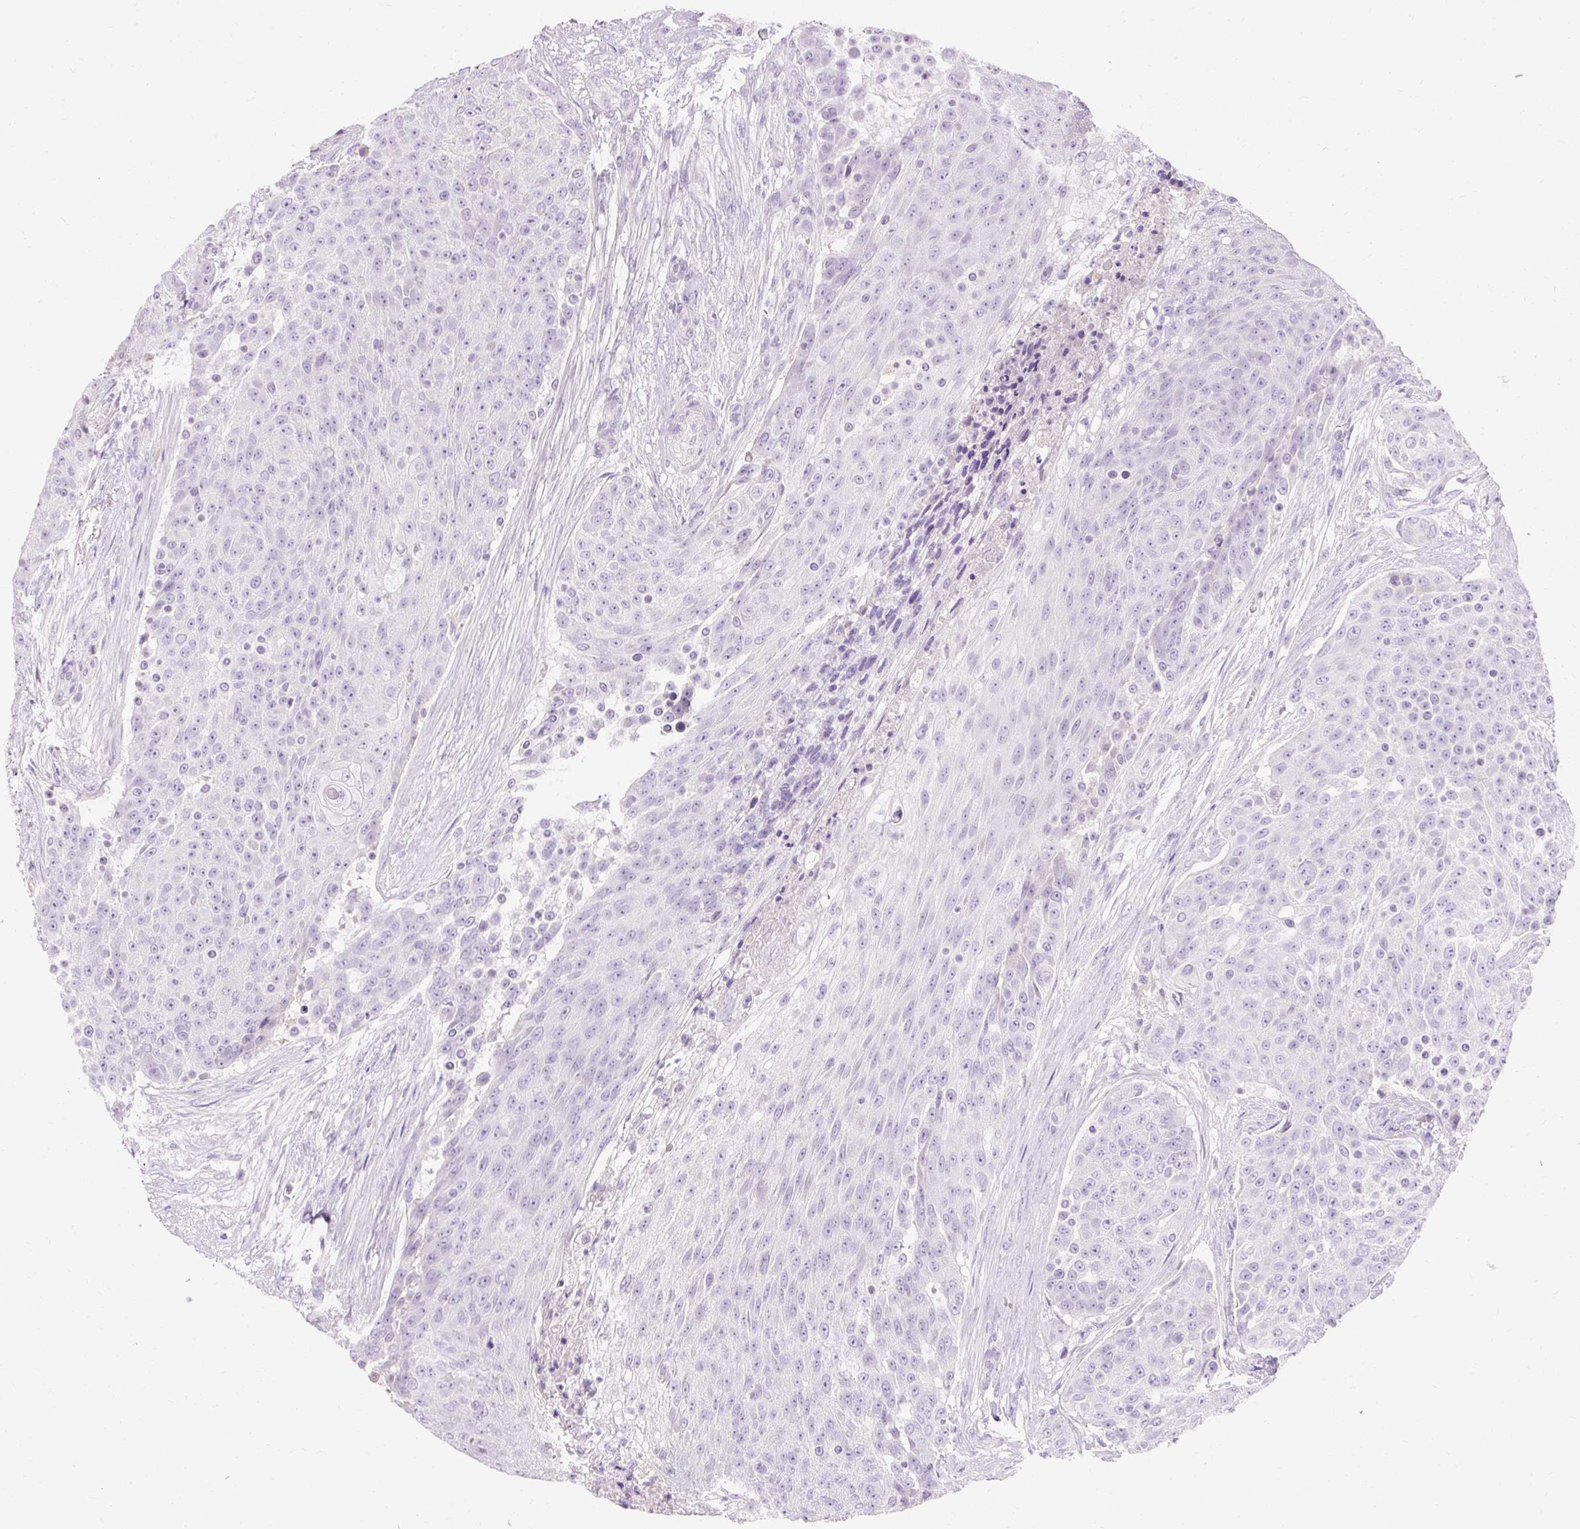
{"staining": {"intensity": "negative", "quantity": "none", "location": "none"}, "tissue": "urothelial cancer", "cell_type": "Tumor cells", "image_type": "cancer", "snomed": [{"axis": "morphology", "description": "Urothelial carcinoma, High grade"}, {"axis": "topography", "description": "Urinary bladder"}], "caption": "Micrograph shows no significant protein staining in tumor cells of urothelial cancer.", "gene": "TMEM213", "patient": {"sex": "female", "age": 63}}